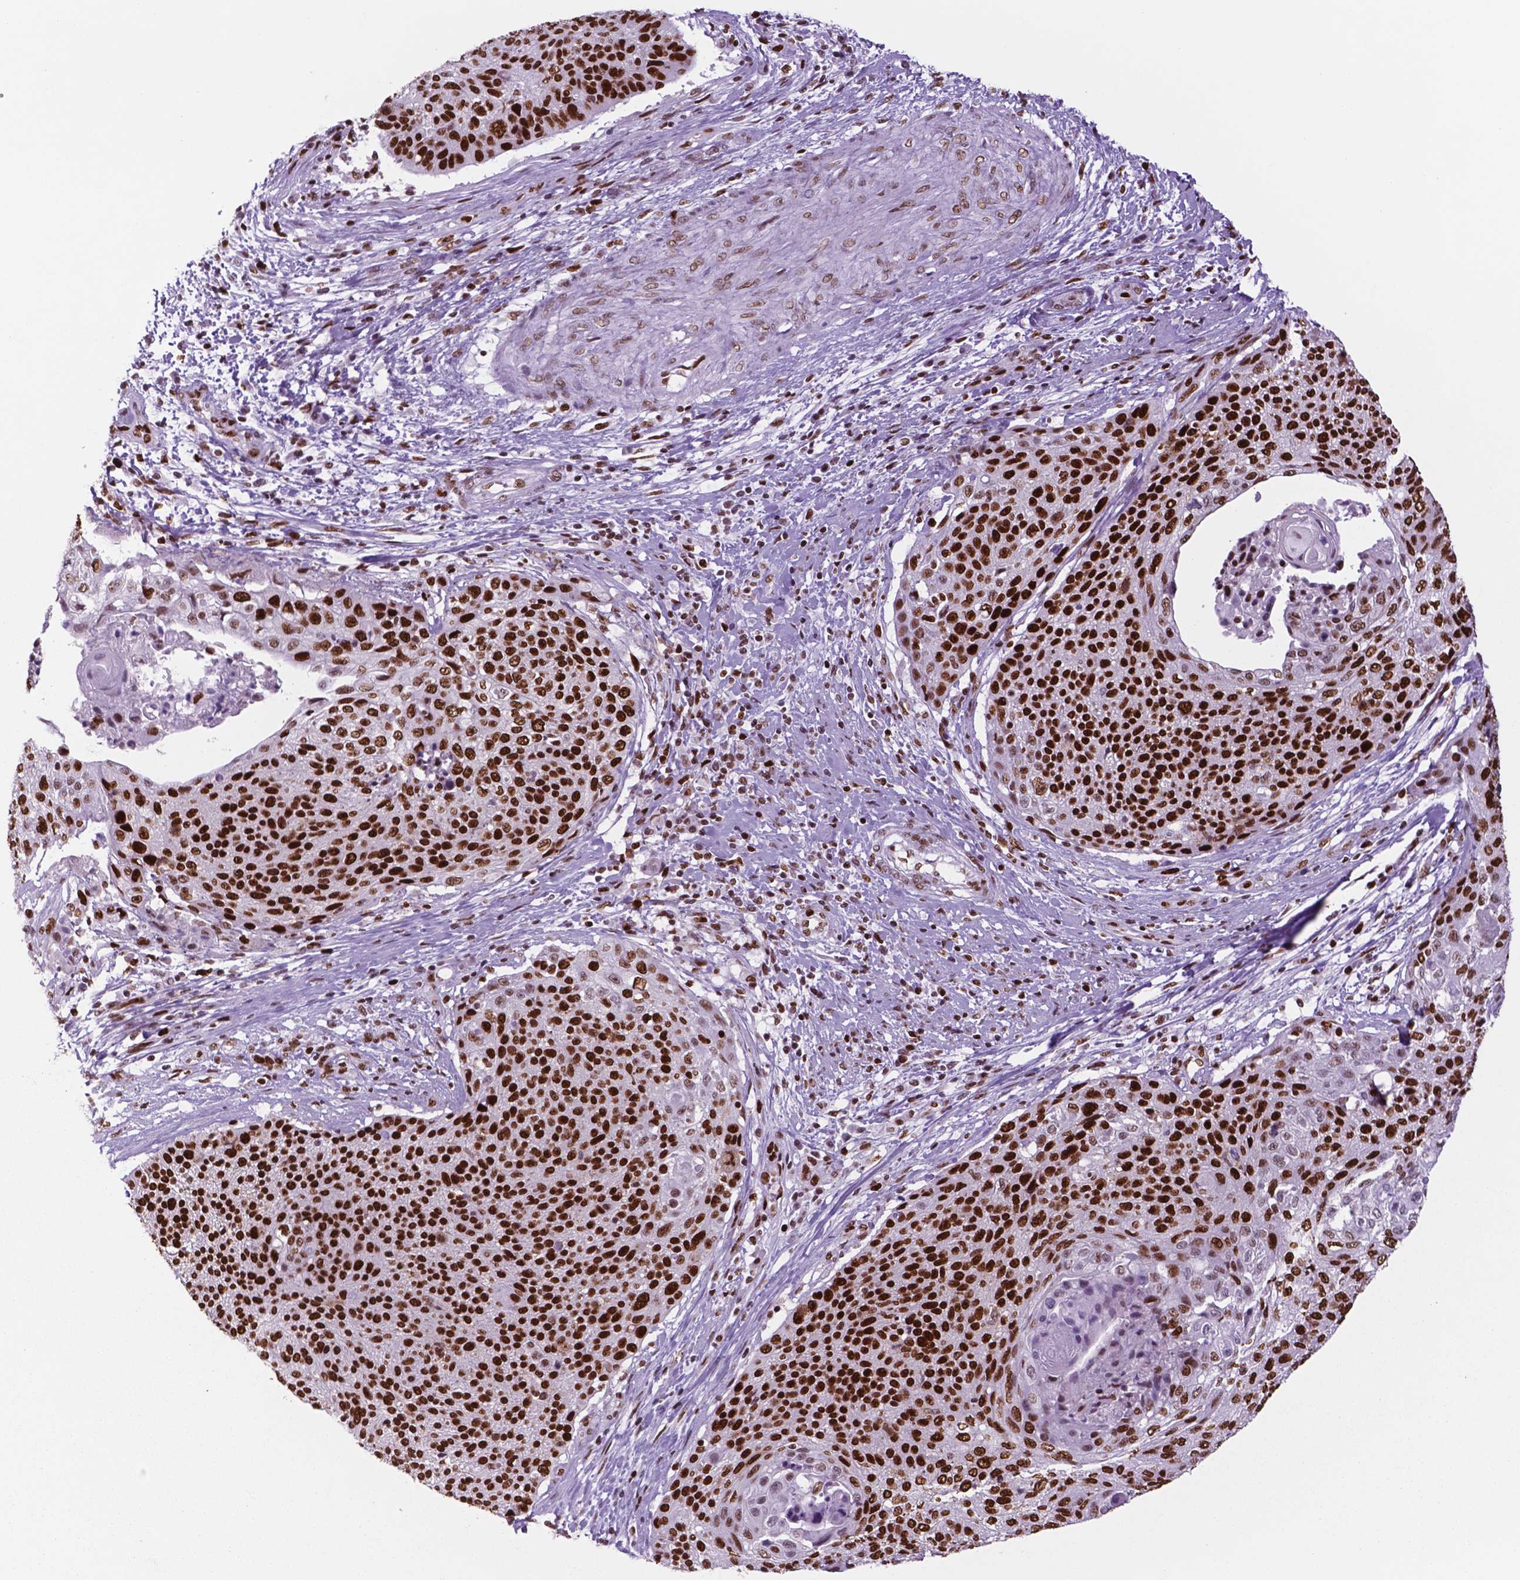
{"staining": {"intensity": "strong", "quantity": ">75%", "location": "nuclear"}, "tissue": "cervical cancer", "cell_type": "Tumor cells", "image_type": "cancer", "snomed": [{"axis": "morphology", "description": "Squamous cell carcinoma, NOS"}, {"axis": "topography", "description": "Cervix"}], "caption": "Cervical cancer (squamous cell carcinoma) tissue shows strong nuclear staining in about >75% of tumor cells, visualized by immunohistochemistry.", "gene": "MSH6", "patient": {"sex": "female", "age": 31}}